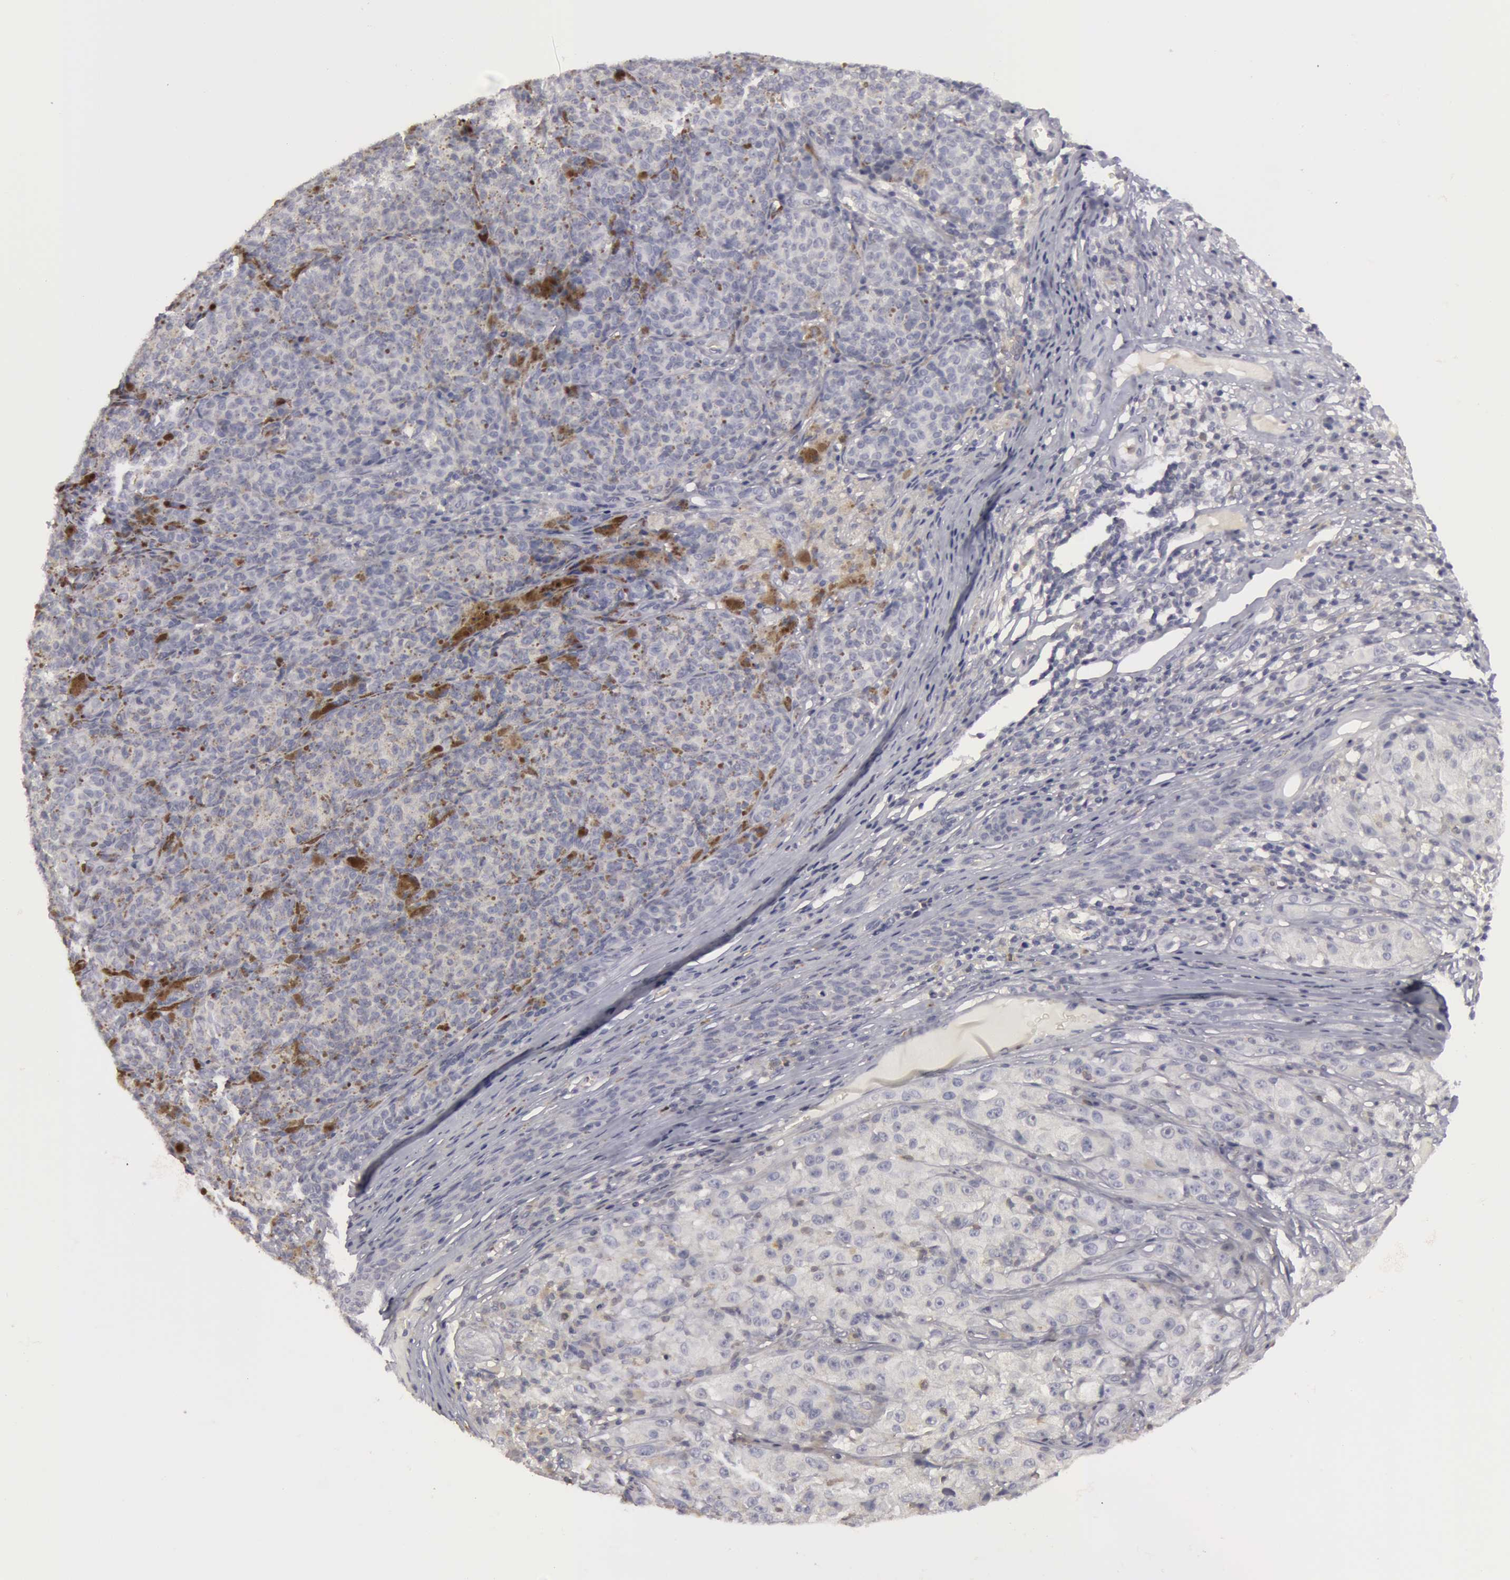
{"staining": {"intensity": "weak", "quantity": "<25%", "location": "cytoplasmic/membranous"}, "tissue": "melanoma", "cell_type": "Tumor cells", "image_type": "cancer", "snomed": [{"axis": "morphology", "description": "Malignant melanoma, NOS"}, {"axis": "topography", "description": "Skin"}], "caption": "An image of human melanoma is negative for staining in tumor cells. The staining was performed using DAB (3,3'-diaminobenzidine) to visualize the protein expression in brown, while the nuclei were stained in blue with hematoxylin (Magnification: 20x).", "gene": "CAT", "patient": {"sex": "male", "age": 56}}